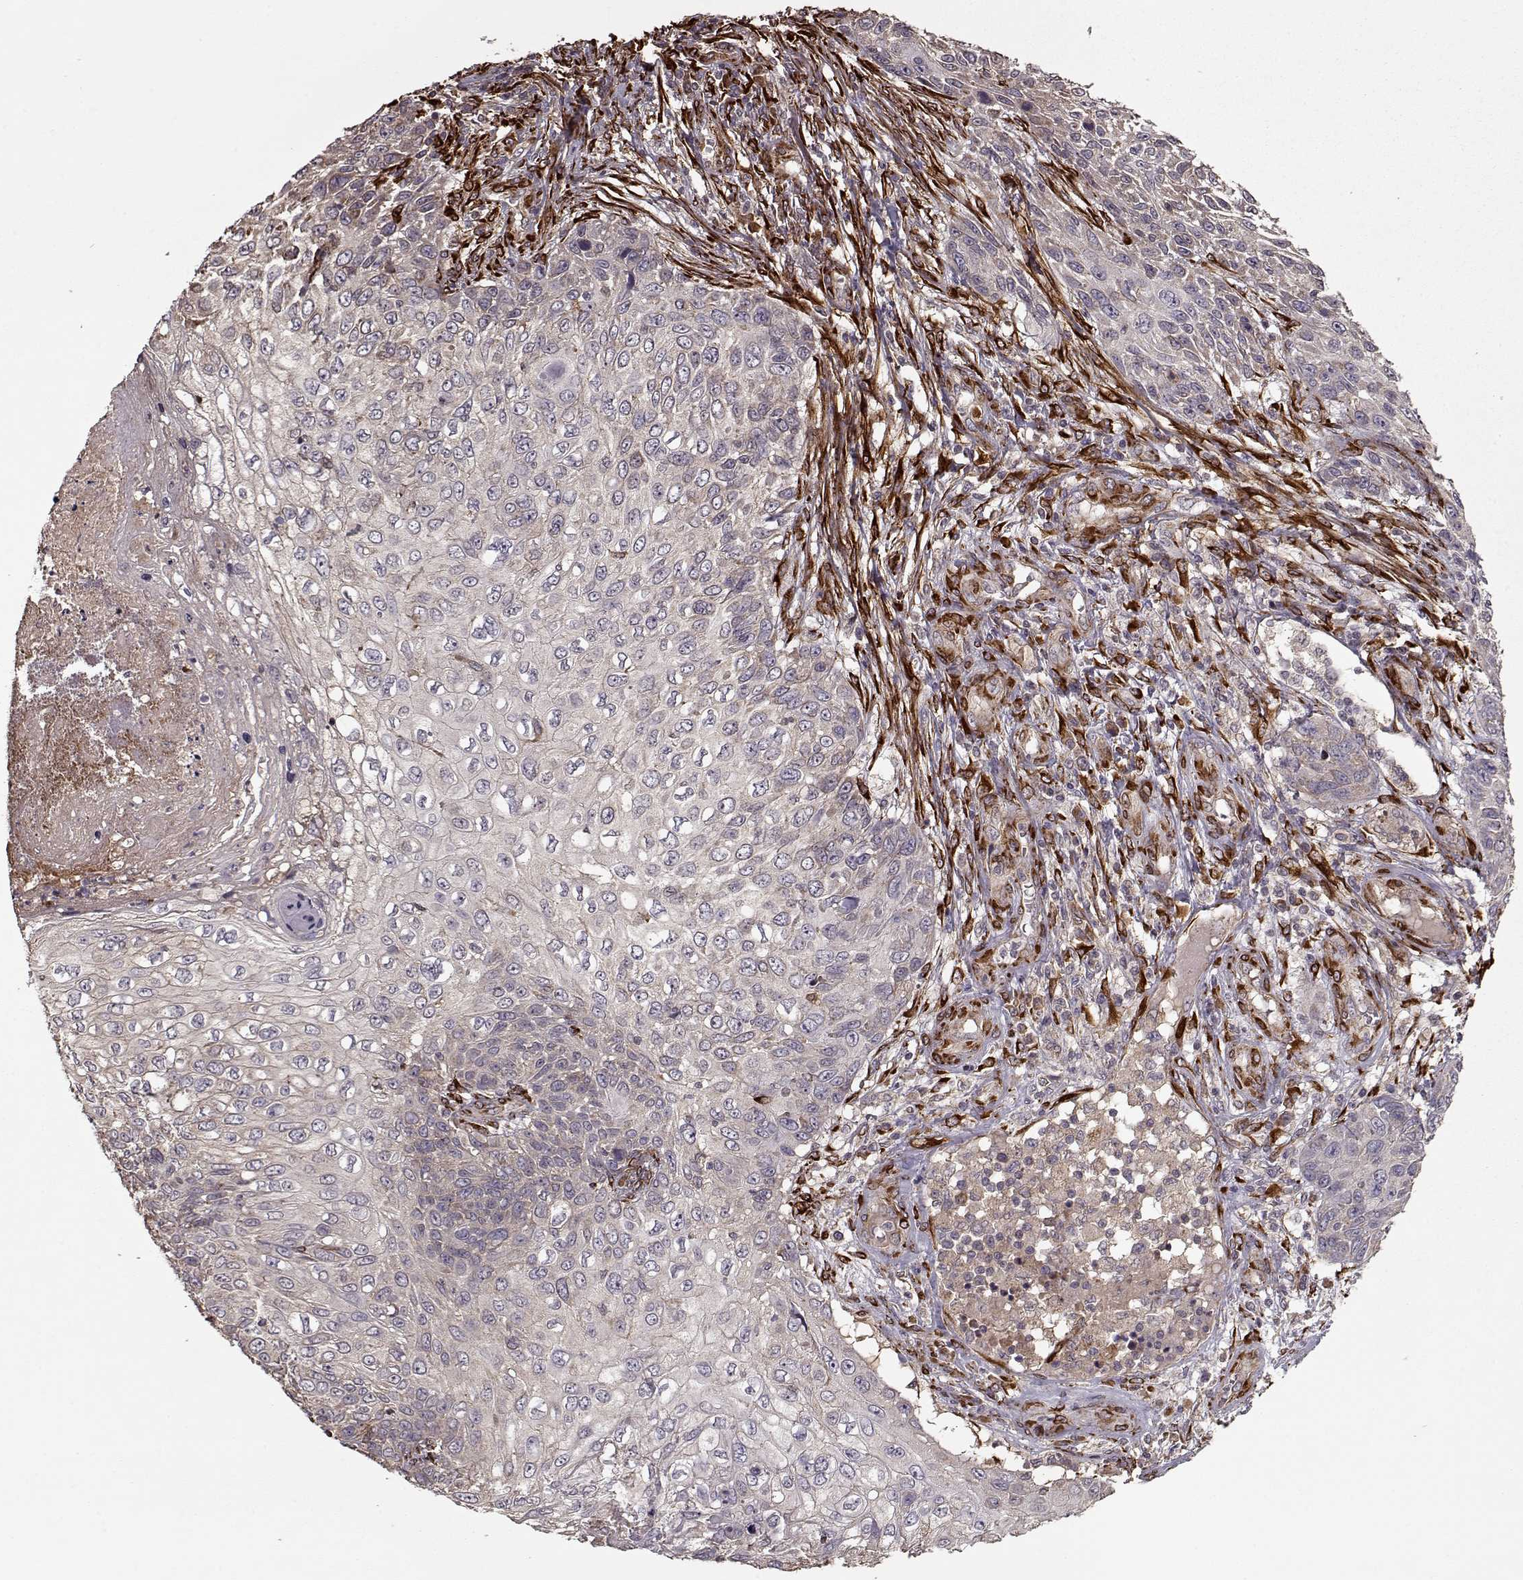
{"staining": {"intensity": "weak", "quantity": "<25%", "location": "cytoplasmic/membranous"}, "tissue": "skin cancer", "cell_type": "Tumor cells", "image_type": "cancer", "snomed": [{"axis": "morphology", "description": "Squamous cell carcinoma, NOS"}, {"axis": "topography", "description": "Skin"}], "caption": "Immunohistochemistry histopathology image of human squamous cell carcinoma (skin) stained for a protein (brown), which shows no expression in tumor cells.", "gene": "IMMP1L", "patient": {"sex": "male", "age": 92}}